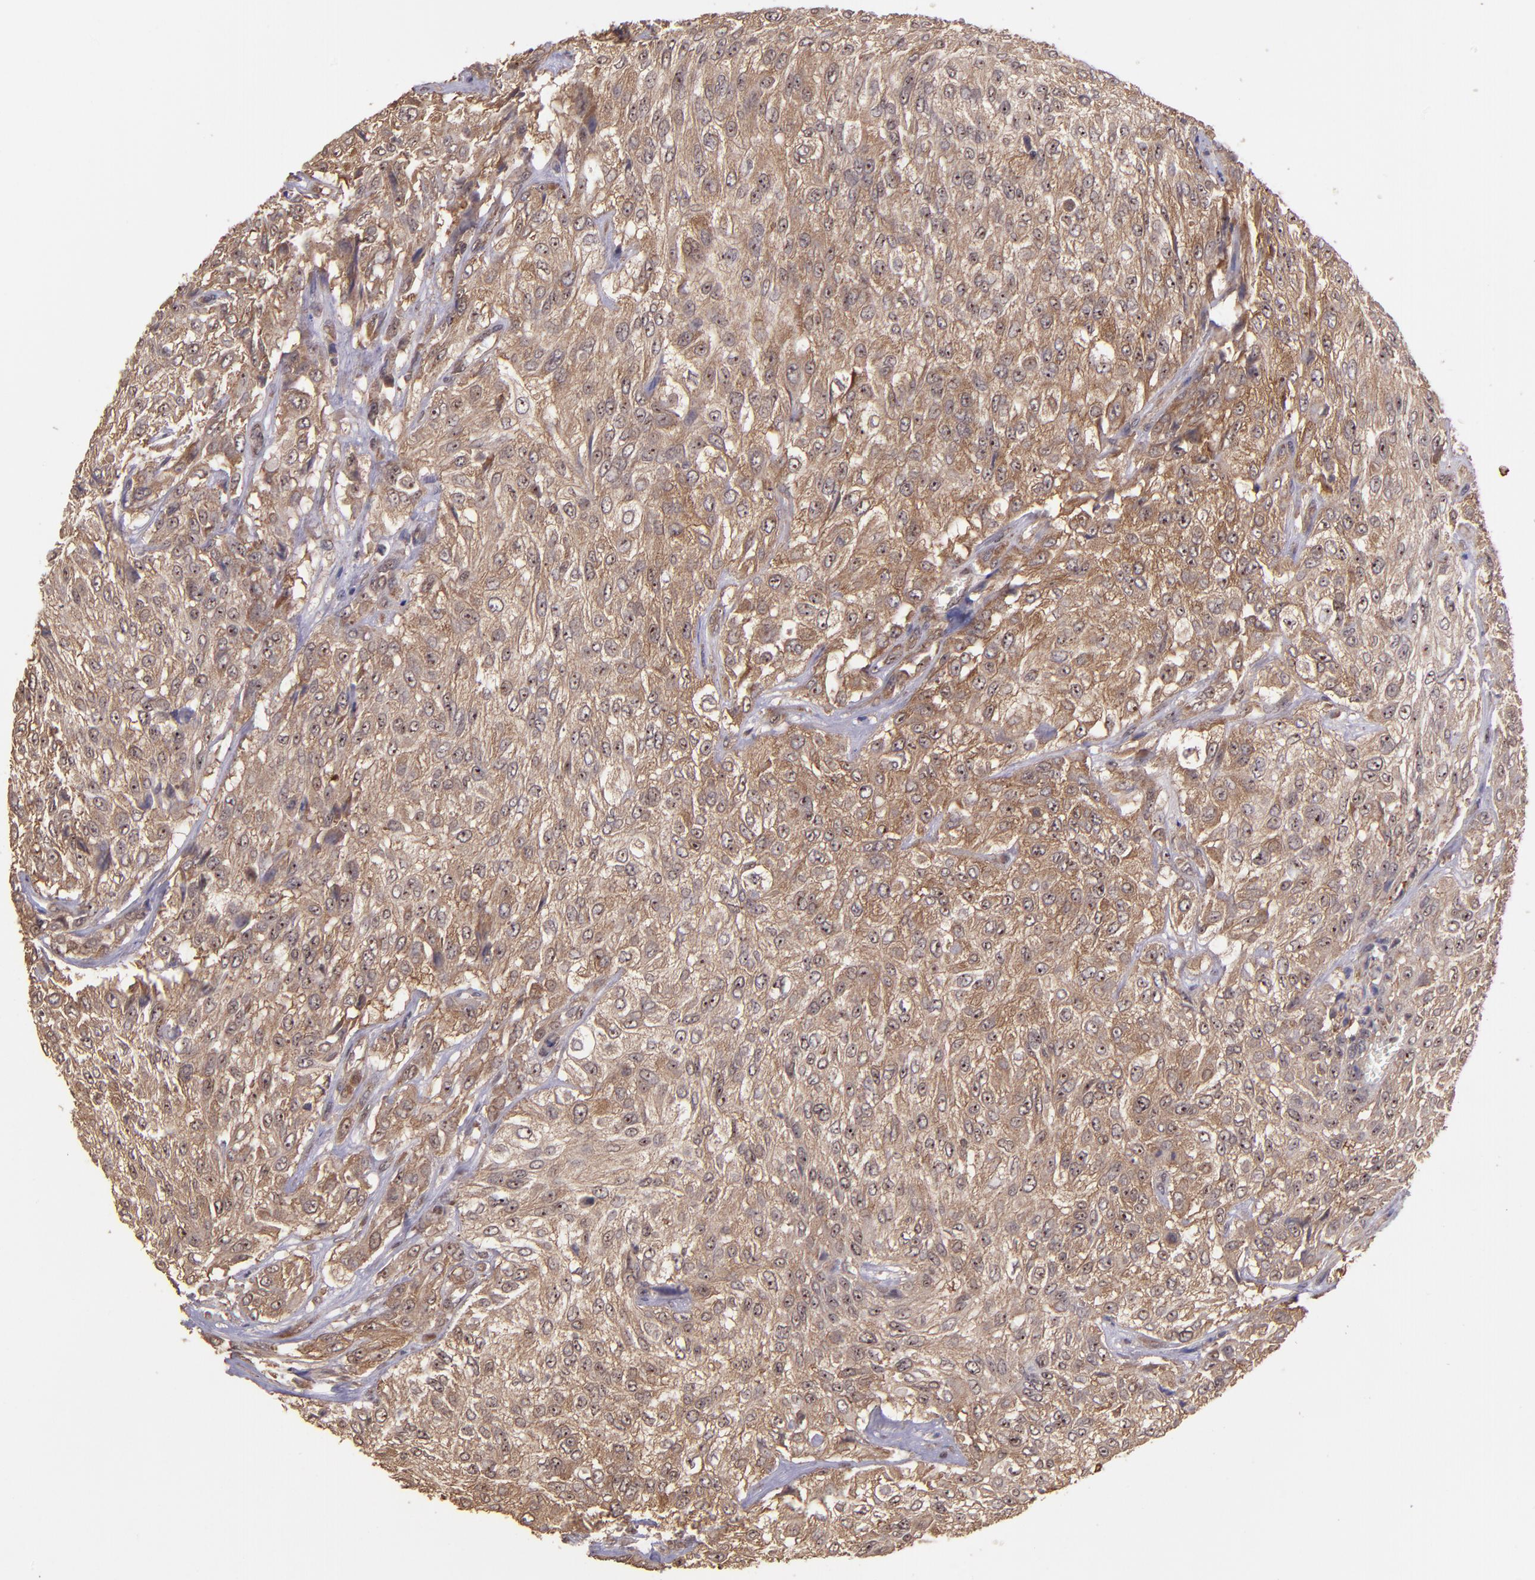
{"staining": {"intensity": "strong", "quantity": ">75%", "location": "cytoplasmic/membranous"}, "tissue": "urothelial cancer", "cell_type": "Tumor cells", "image_type": "cancer", "snomed": [{"axis": "morphology", "description": "Urothelial carcinoma, High grade"}, {"axis": "topography", "description": "Urinary bladder"}], "caption": "Urothelial carcinoma (high-grade) stained with a protein marker demonstrates strong staining in tumor cells.", "gene": "USP51", "patient": {"sex": "male", "age": 57}}